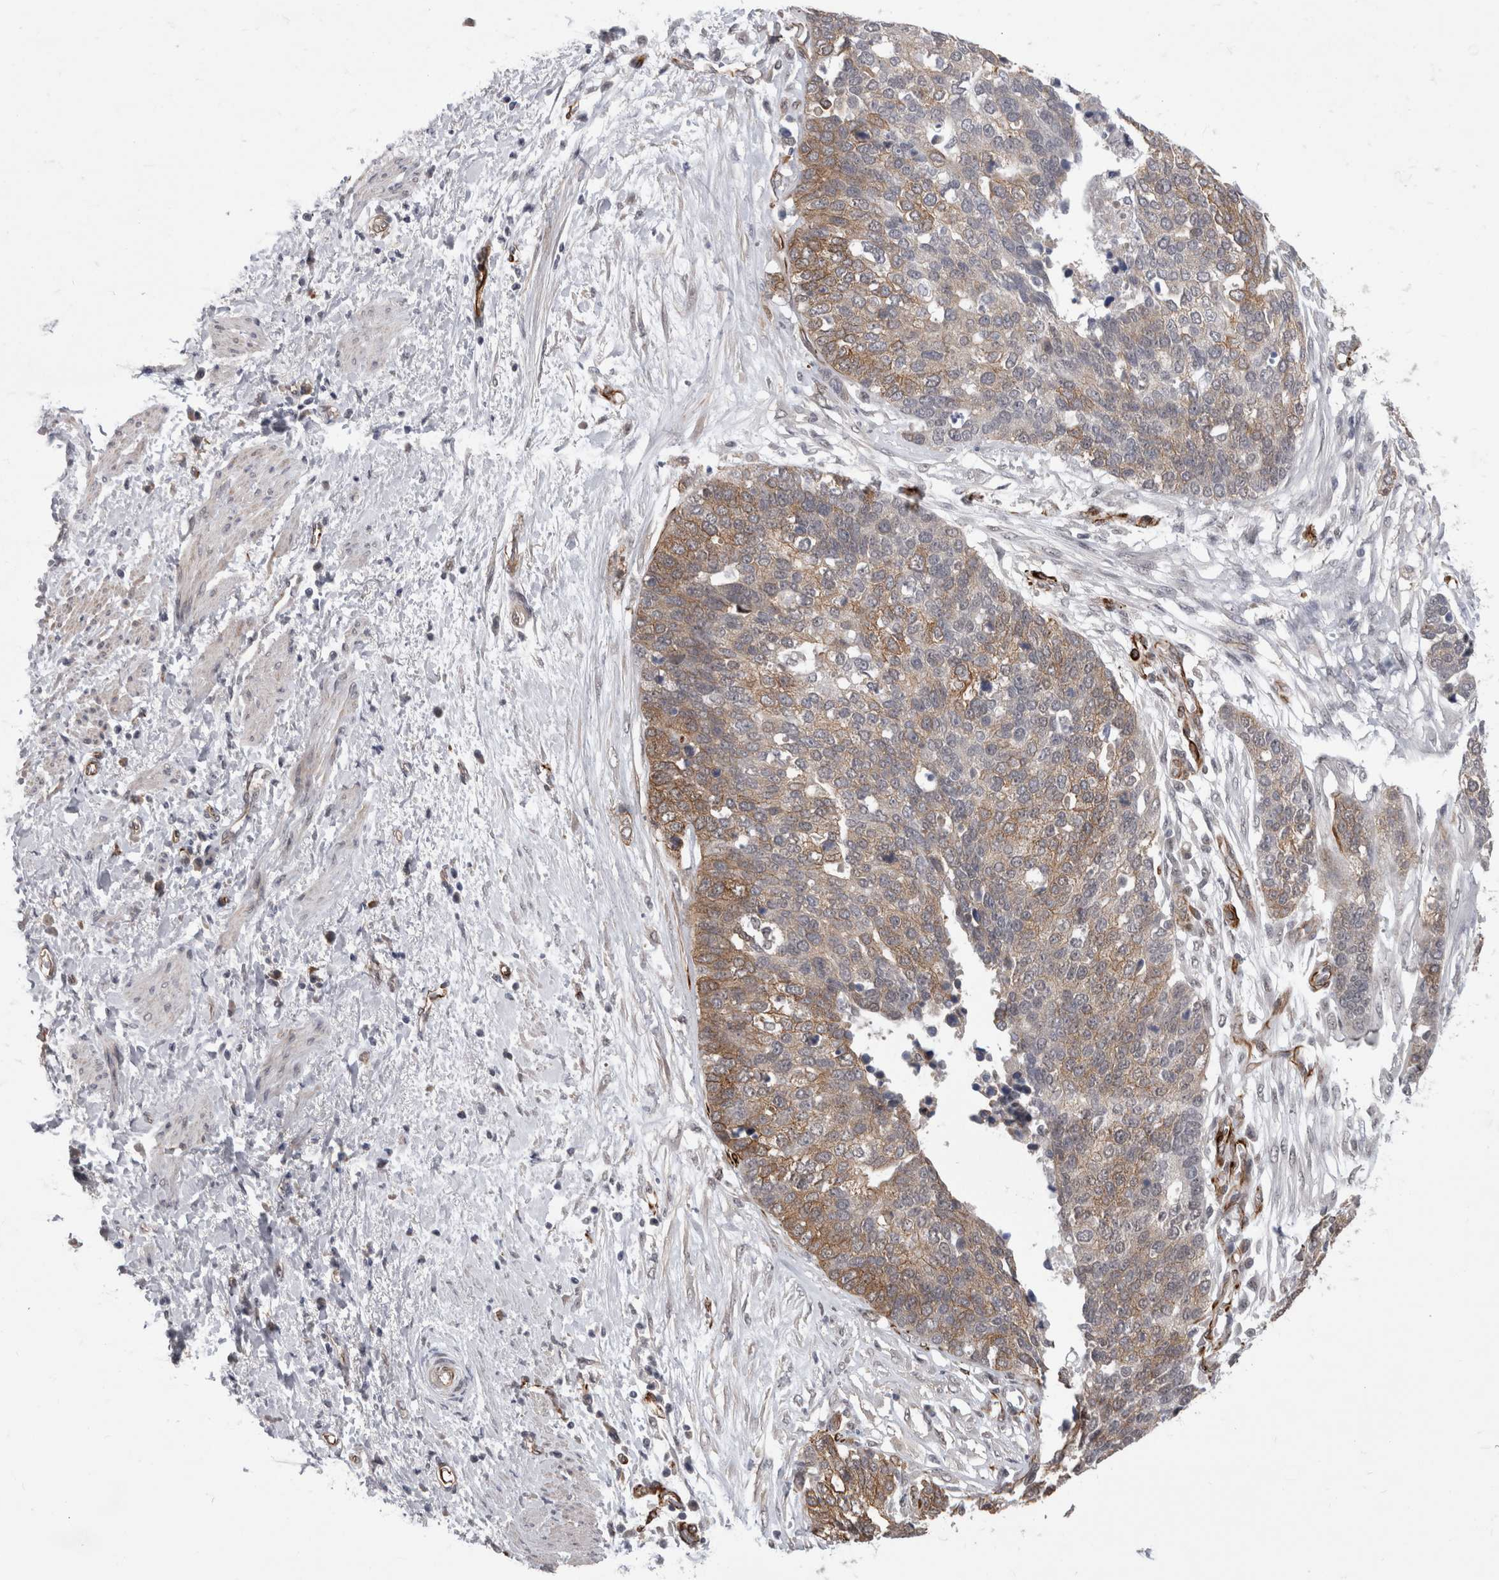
{"staining": {"intensity": "moderate", "quantity": "25%-75%", "location": "cytoplasmic/membranous"}, "tissue": "ovarian cancer", "cell_type": "Tumor cells", "image_type": "cancer", "snomed": [{"axis": "morphology", "description": "Cystadenocarcinoma, serous, NOS"}, {"axis": "topography", "description": "Ovary"}], "caption": "Immunohistochemistry (IHC) micrograph of ovarian cancer stained for a protein (brown), which reveals medium levels of moderate cytoplasmic/membranous positivity in approximately 25%-75% of tumor cells.", "gene": "FAM83H", "patient": {"sex": "female", "age": 44}}